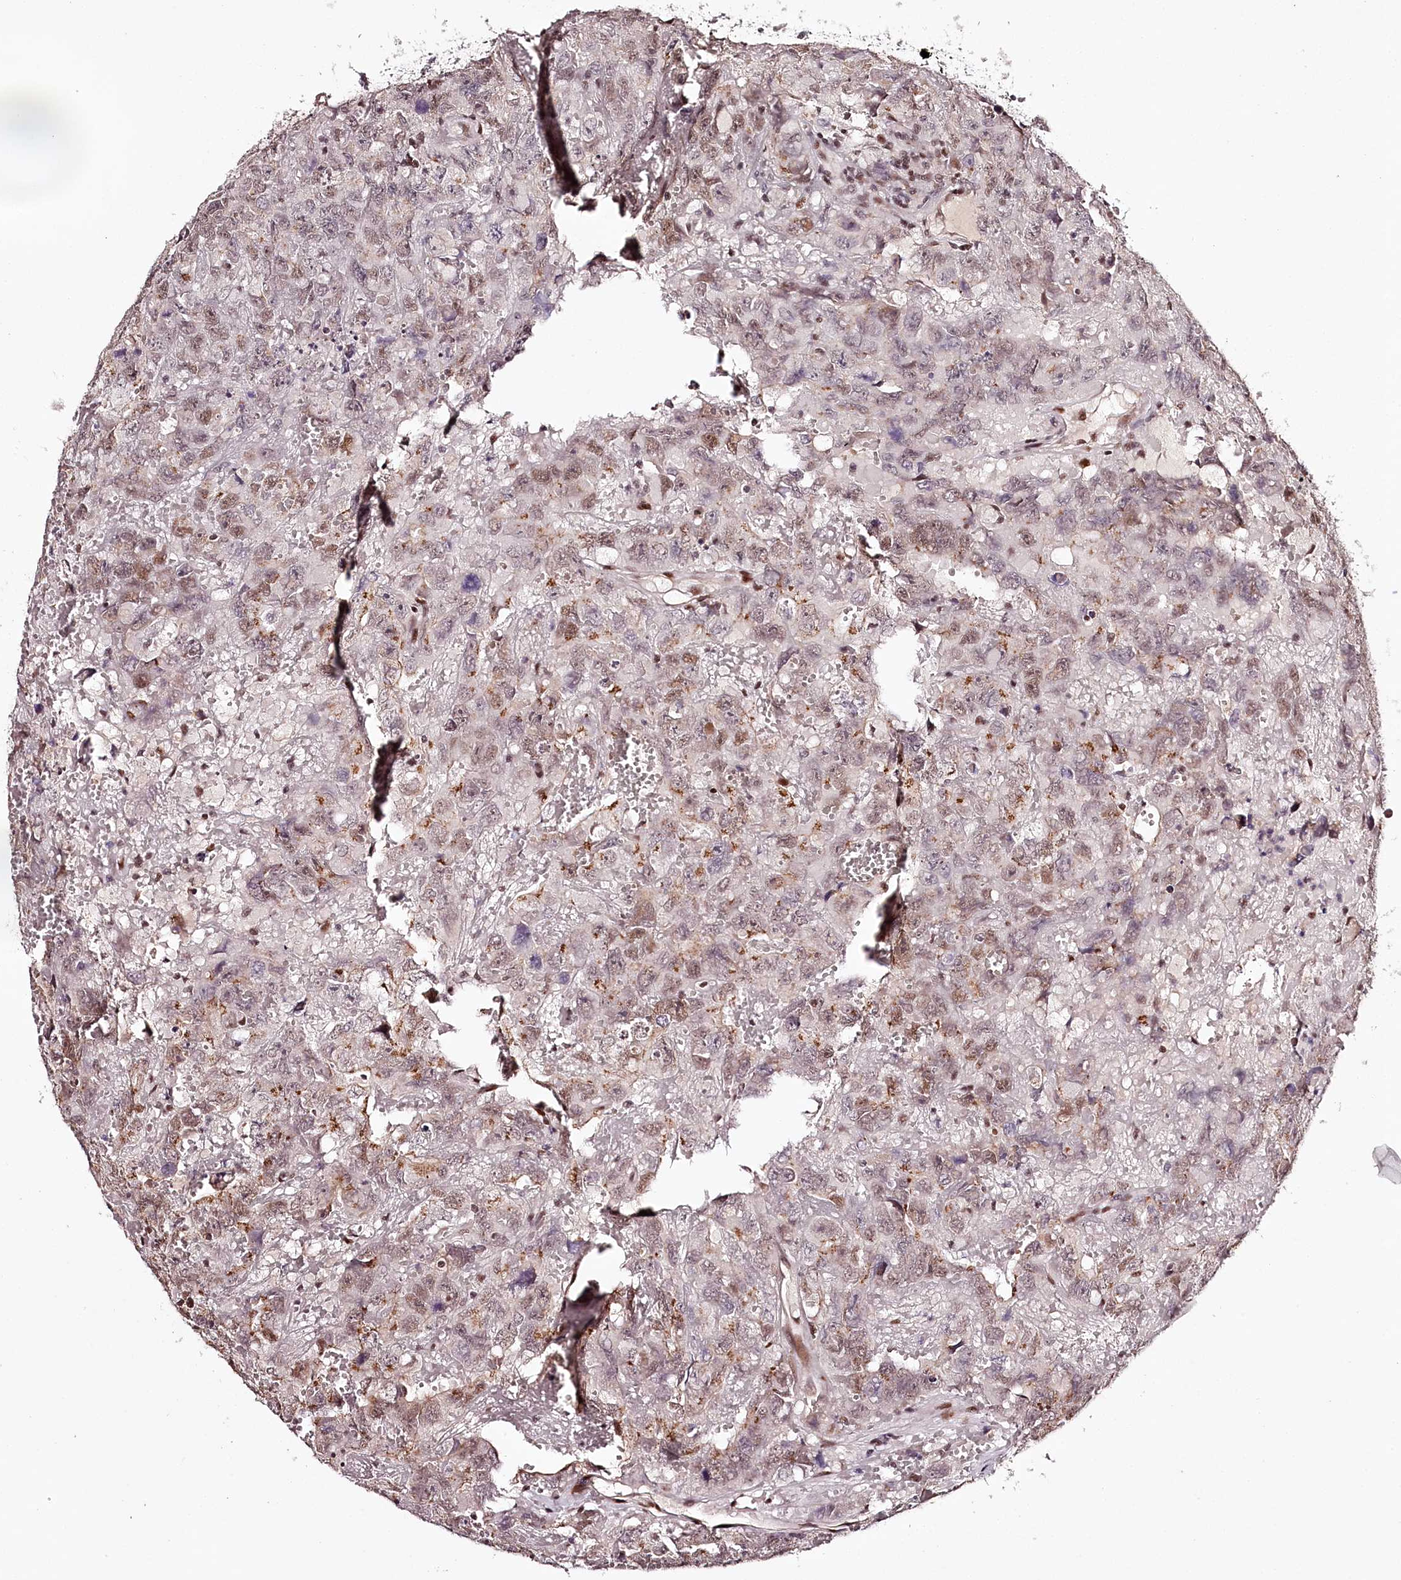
{"staining": {"intensity": "moderate", "quantity": "25%-75%", "location": "cytoplasmic/membranous,nuclear"}, "tissue": "testis cancer", "cell_type": "Tumor cells", "image_type": "cancer", "snomed": [{"axis": "morphology", "description": "Carcinoma, Embryonal, NOS"}, {"axis": "topography", "description": "Testis"}], "caption": "Testis cancer (embryonal carcinoma) was stained to show a protein in brown. There is medium levels of moderate cytoplasmic/membranous and nuclear staining in about 25%-75% of tumor cells. (Stains: DAB in brown, nuclei in blue, Microscopy: brightfield microscopy at high magnification).", "gene": "TTC33", "patient": {"sex": "male", "age": 45}}